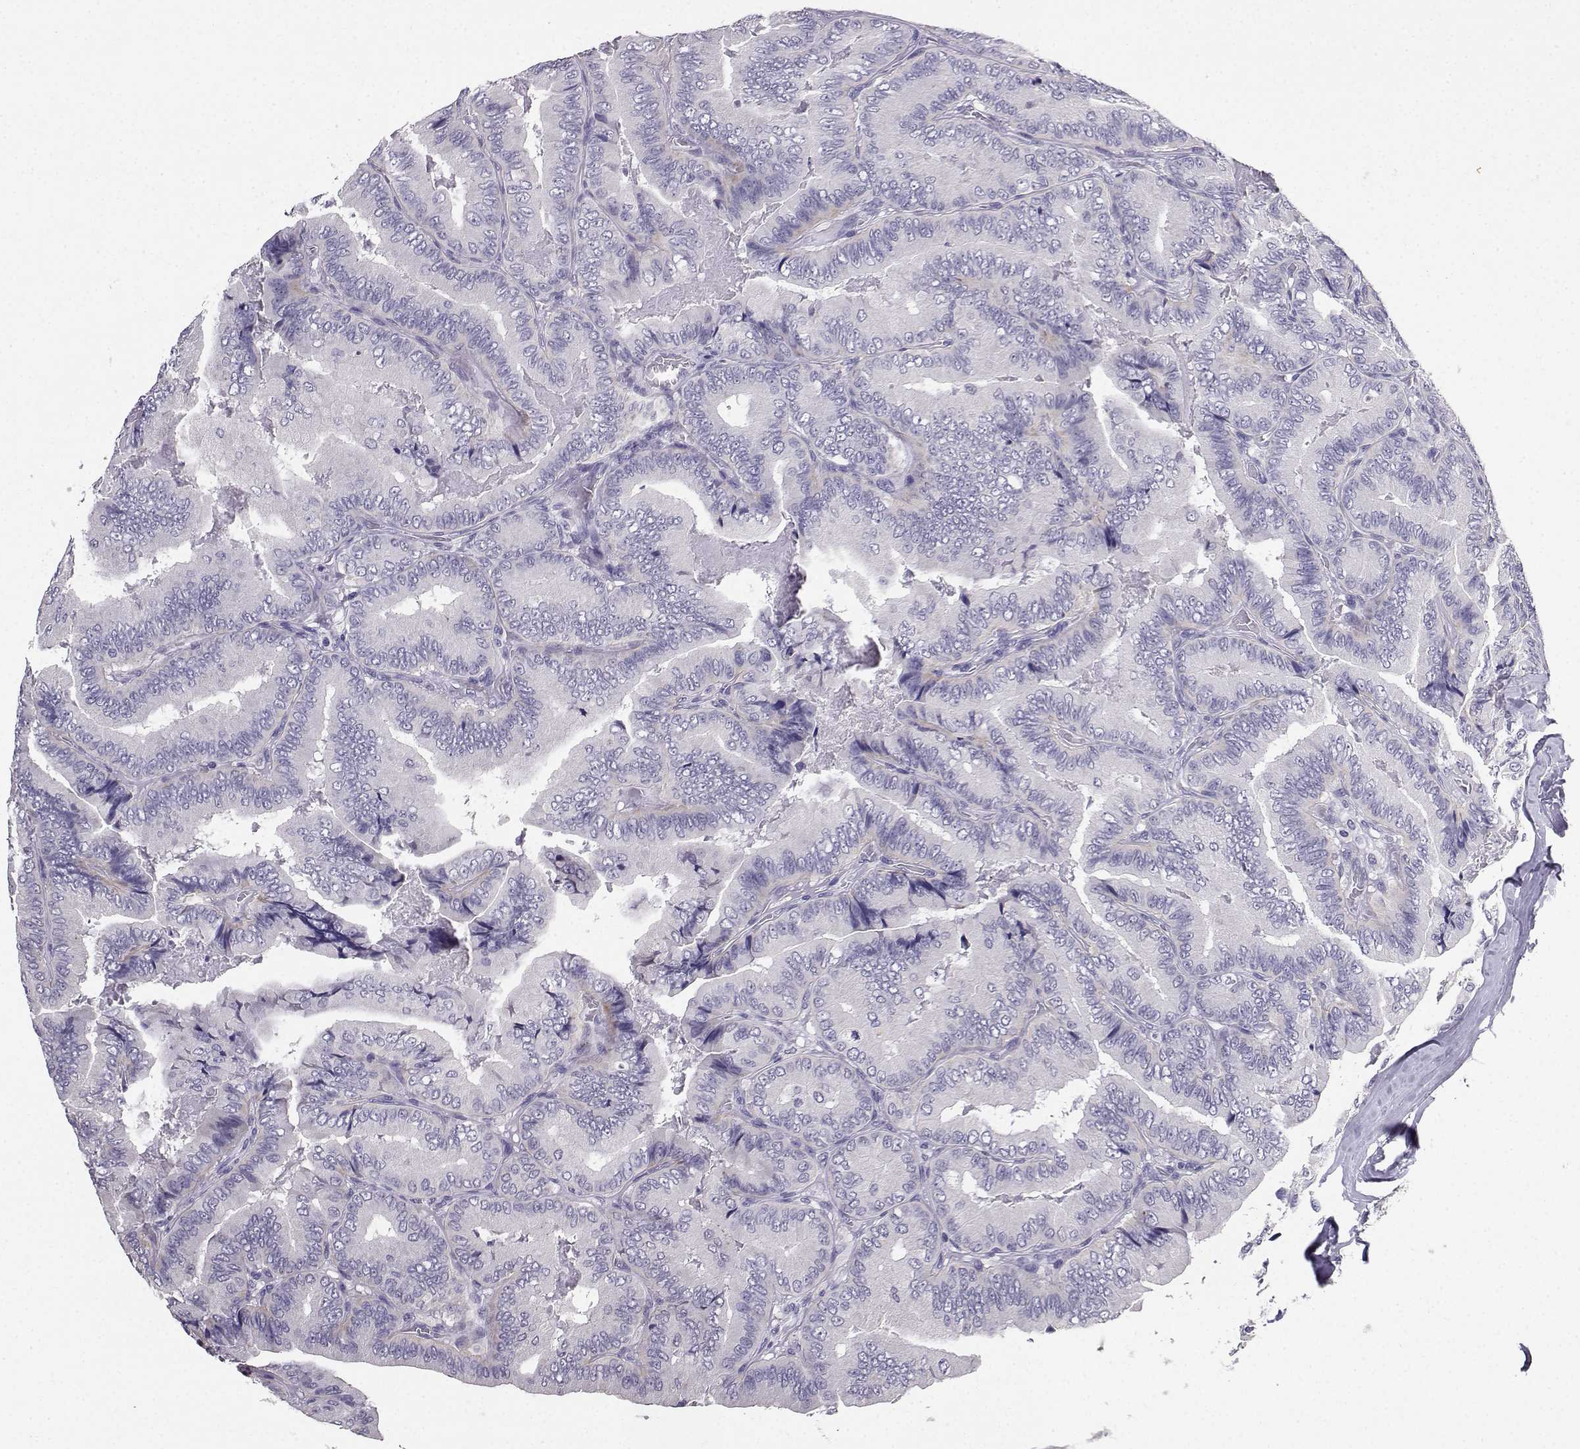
{"staining": {"intensity": "negative", "quantity": "none", "location": "none"}, "tissue": "thyroid cancer", "cell_type": "Tumor cells", "image_type": "cancer", "snomed": [{"axis": "morphology", "description": "Papillary adenocarcinoma, NOS"}, {"axis": "topography", "description": "Thyroid gland"}], "caption": "DAB (3,3'-diaminobenzidine) immunohistochemical staining of thyroid cancer exhibits no significant positivity in tumor cells.", "gene": "SPAG11B", "patient": {"sex": "male", "age": 61}}